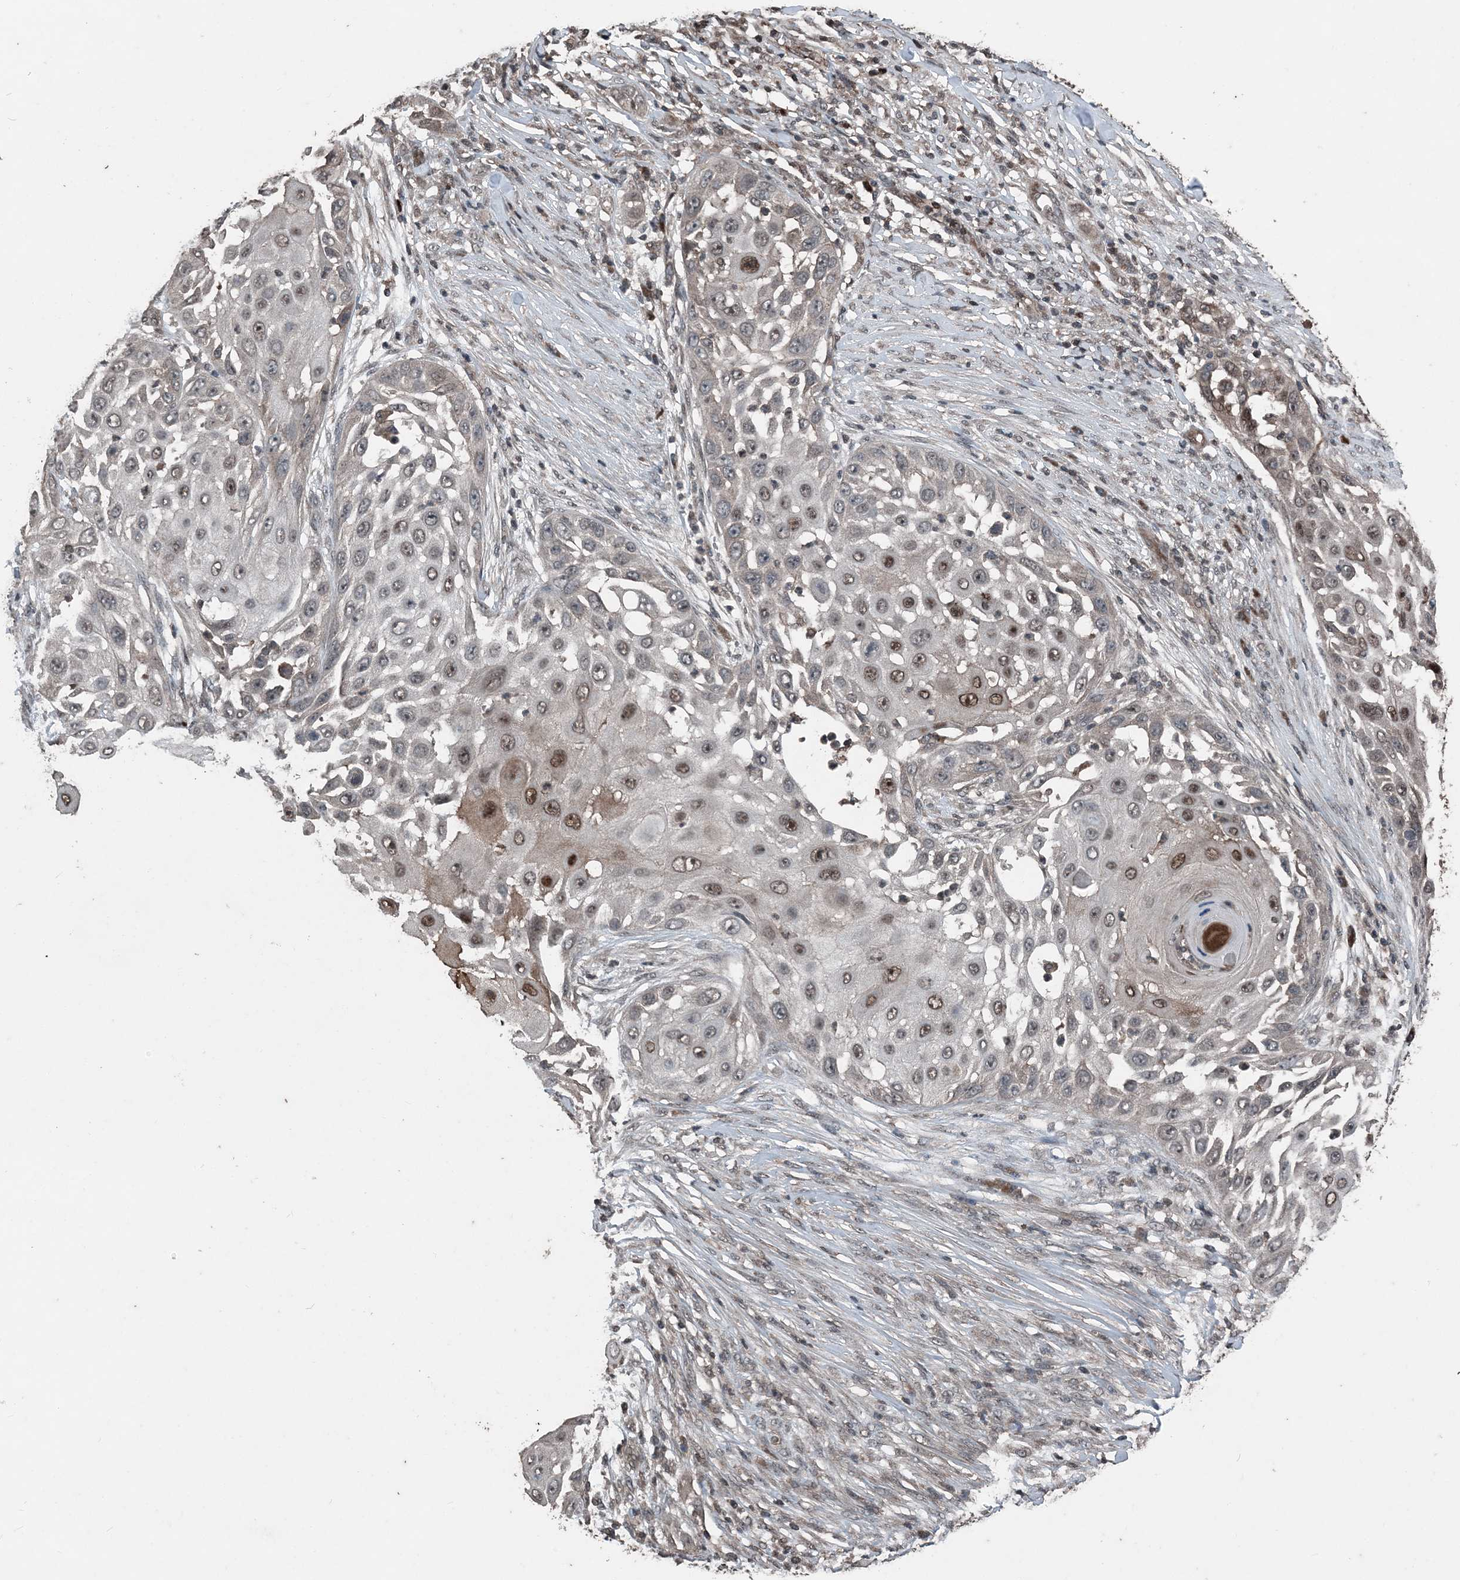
{"staining": {"intensity": "moderate", "quantity": "<25%", "location": "cytoplasmic/membranous,nuclear"}, "tissue": "skin cancer", "cell_type": "Tumor cells", "image_type": "cancer", "snomed": [{"axis": "morphology", "description": "Squamous cell carcinoma, NOS"}, {"axis": "topography", "description": "Skin"}], "caption": "Immunohistochemical staining of human skin squamous cell carcinoma shows low levels of moderate cytoplasmic/membranous and nuclear protein expression in about <25% of tumor cells.", "gene": "CFL1", "patient": {"sex": "female", "age": 44}}